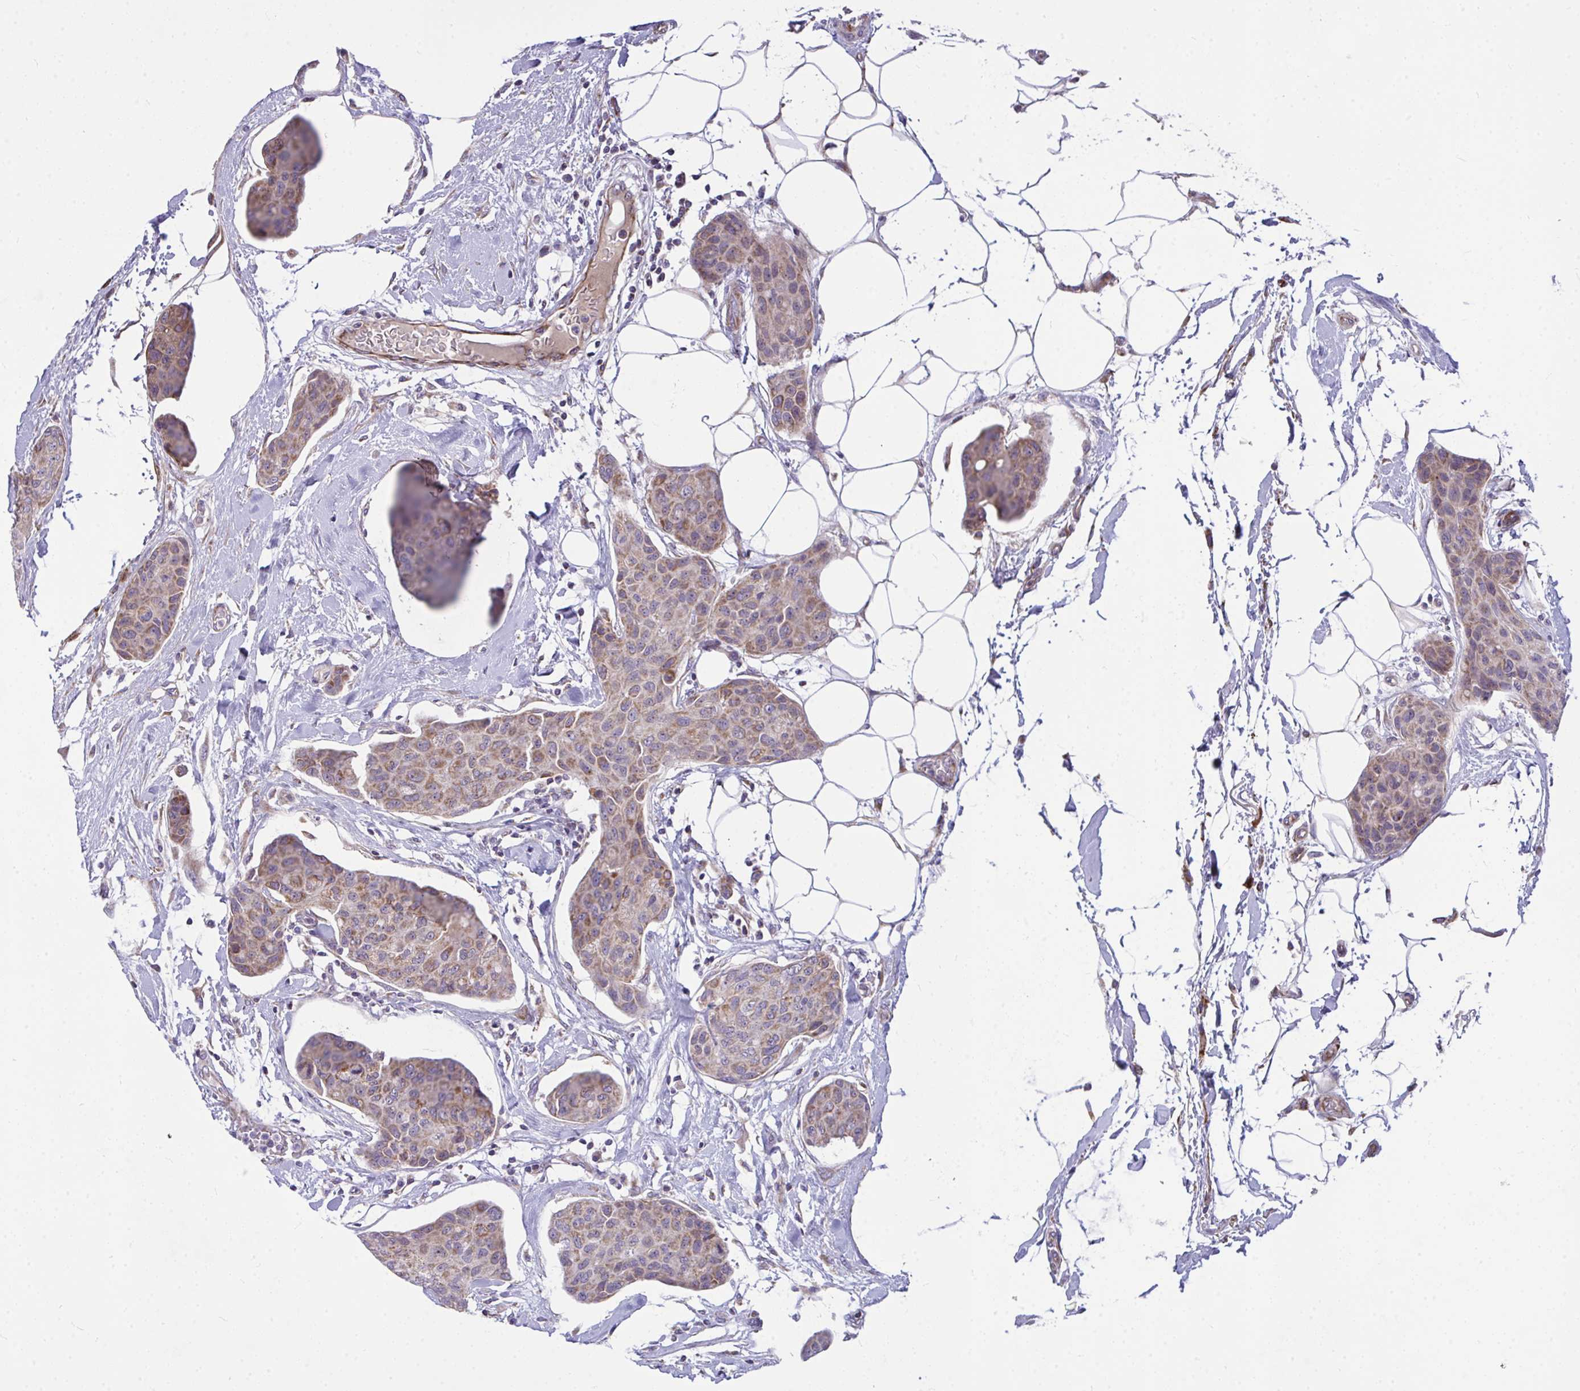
{"staining": {"intensity": "moderate", "quantity": "25%-75%", "location": "cytoplasmic/membranous"}, "tissue": "breast cancer", "cell_type": "Tumor cells", "image_type": "cancer", "snomed": [{"axis": "morphology", "description": "Duct carcinoma"}, {"axis": "topography", "description": "Breast"}, {"axis": "topography", "description": "Lymph node"}], "caption": "Moderate cytoplasmic/membranous positivity for a protein is present in about 25%-75% of tumor cells of breast intraductal carcinoma using IHC.", "gene": "CEP63", "patient": {"sex": "female", "age": 80}}